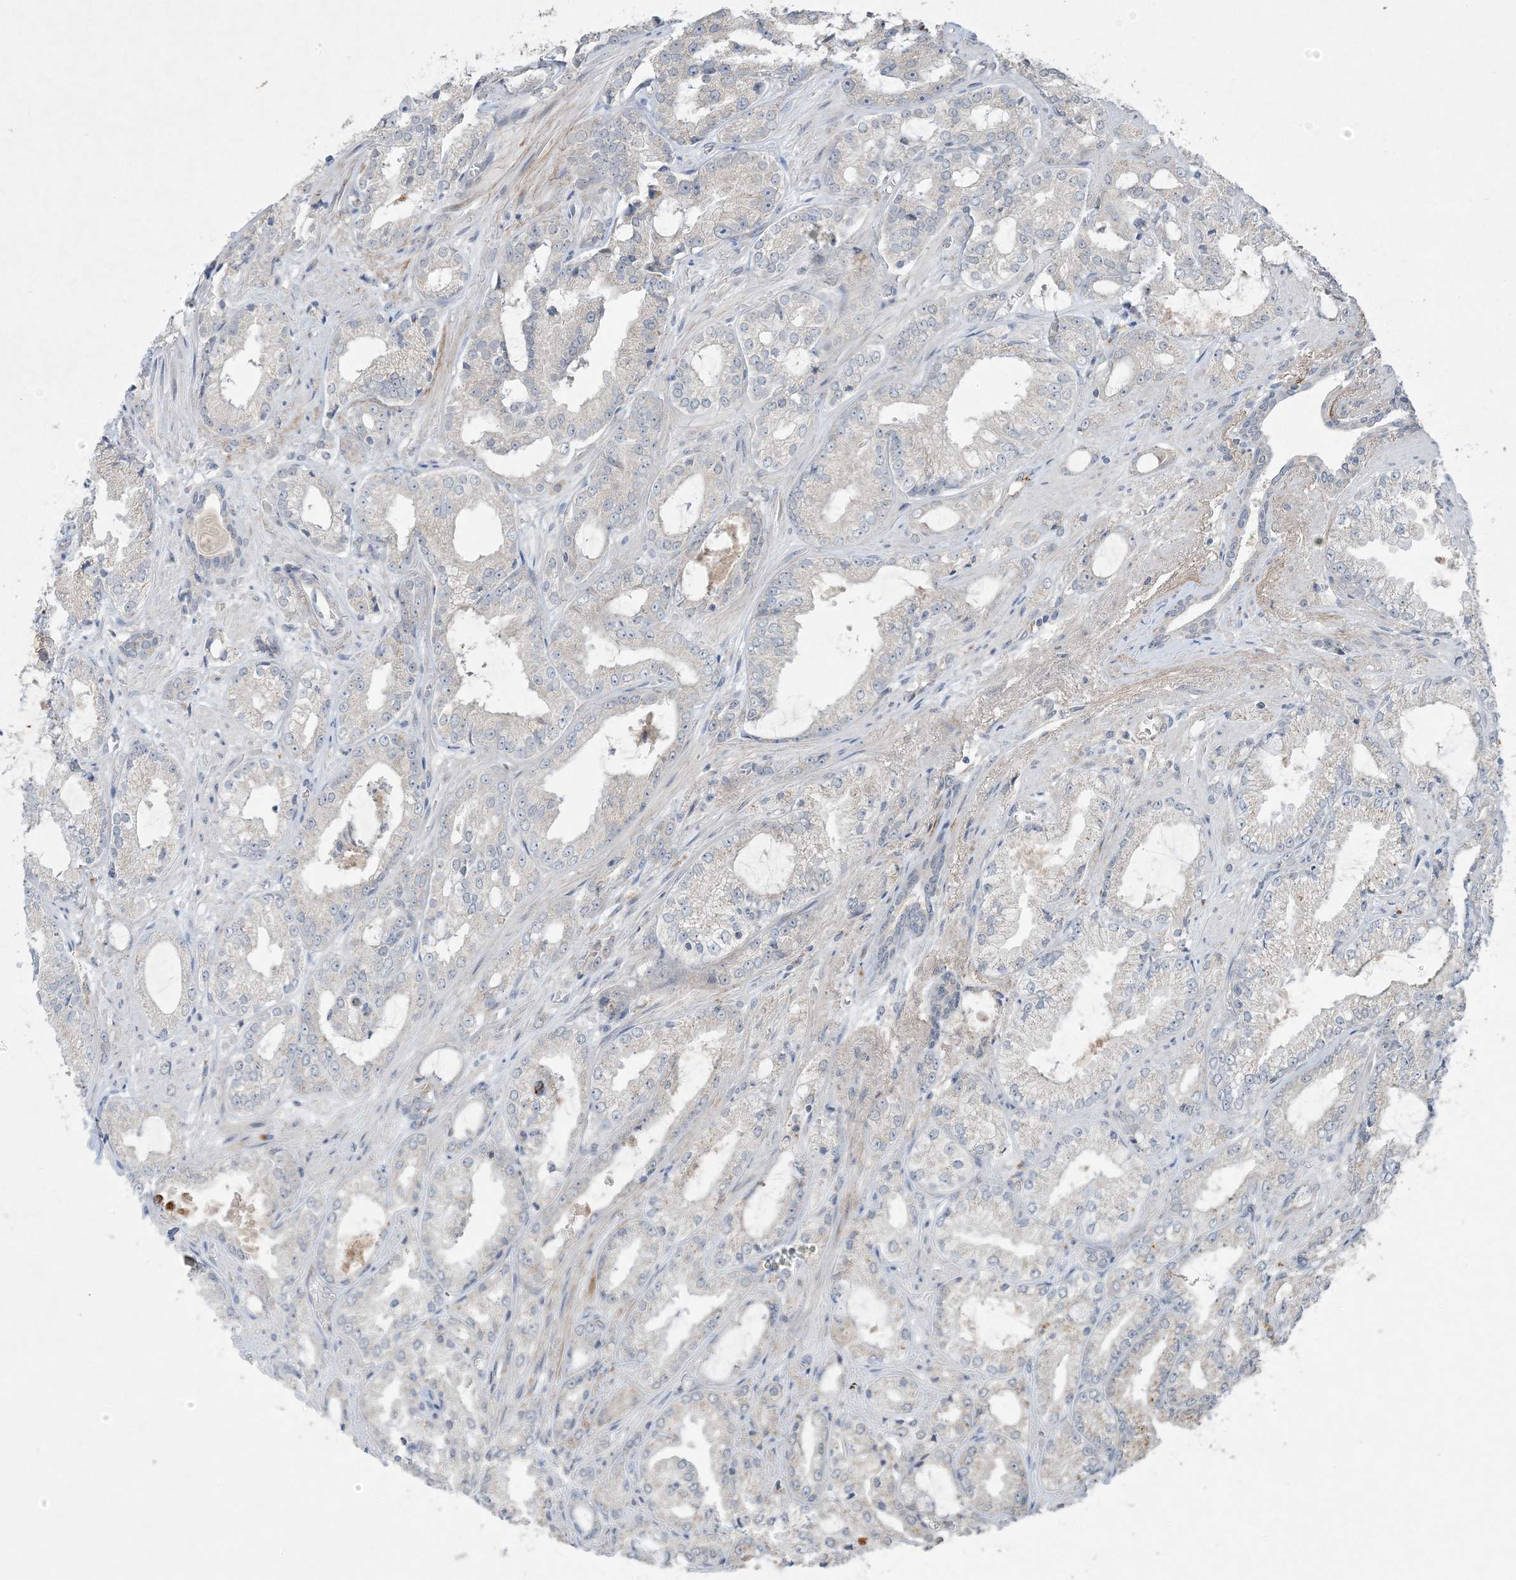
{"staining": {"intensity": "negative", "quantity": "none", "location": "none"}, "tissue": "prostate cancer", "cell_type": "Tumor cells", "image_type": "cancer", "snomed": [{"axis": "morphology", "description": "Adenocarcinoma, High grade"}, {"axis": "topography", "description": "Prostate"}], "caption": "This is a histopathology image of immunohistochemistry staining of prostate cancer (high-grade adenocarcinoma), which shows no staining in tumor cells.", "gene": "PRSS36", "patient": {"sex": "male", "age": 71}}